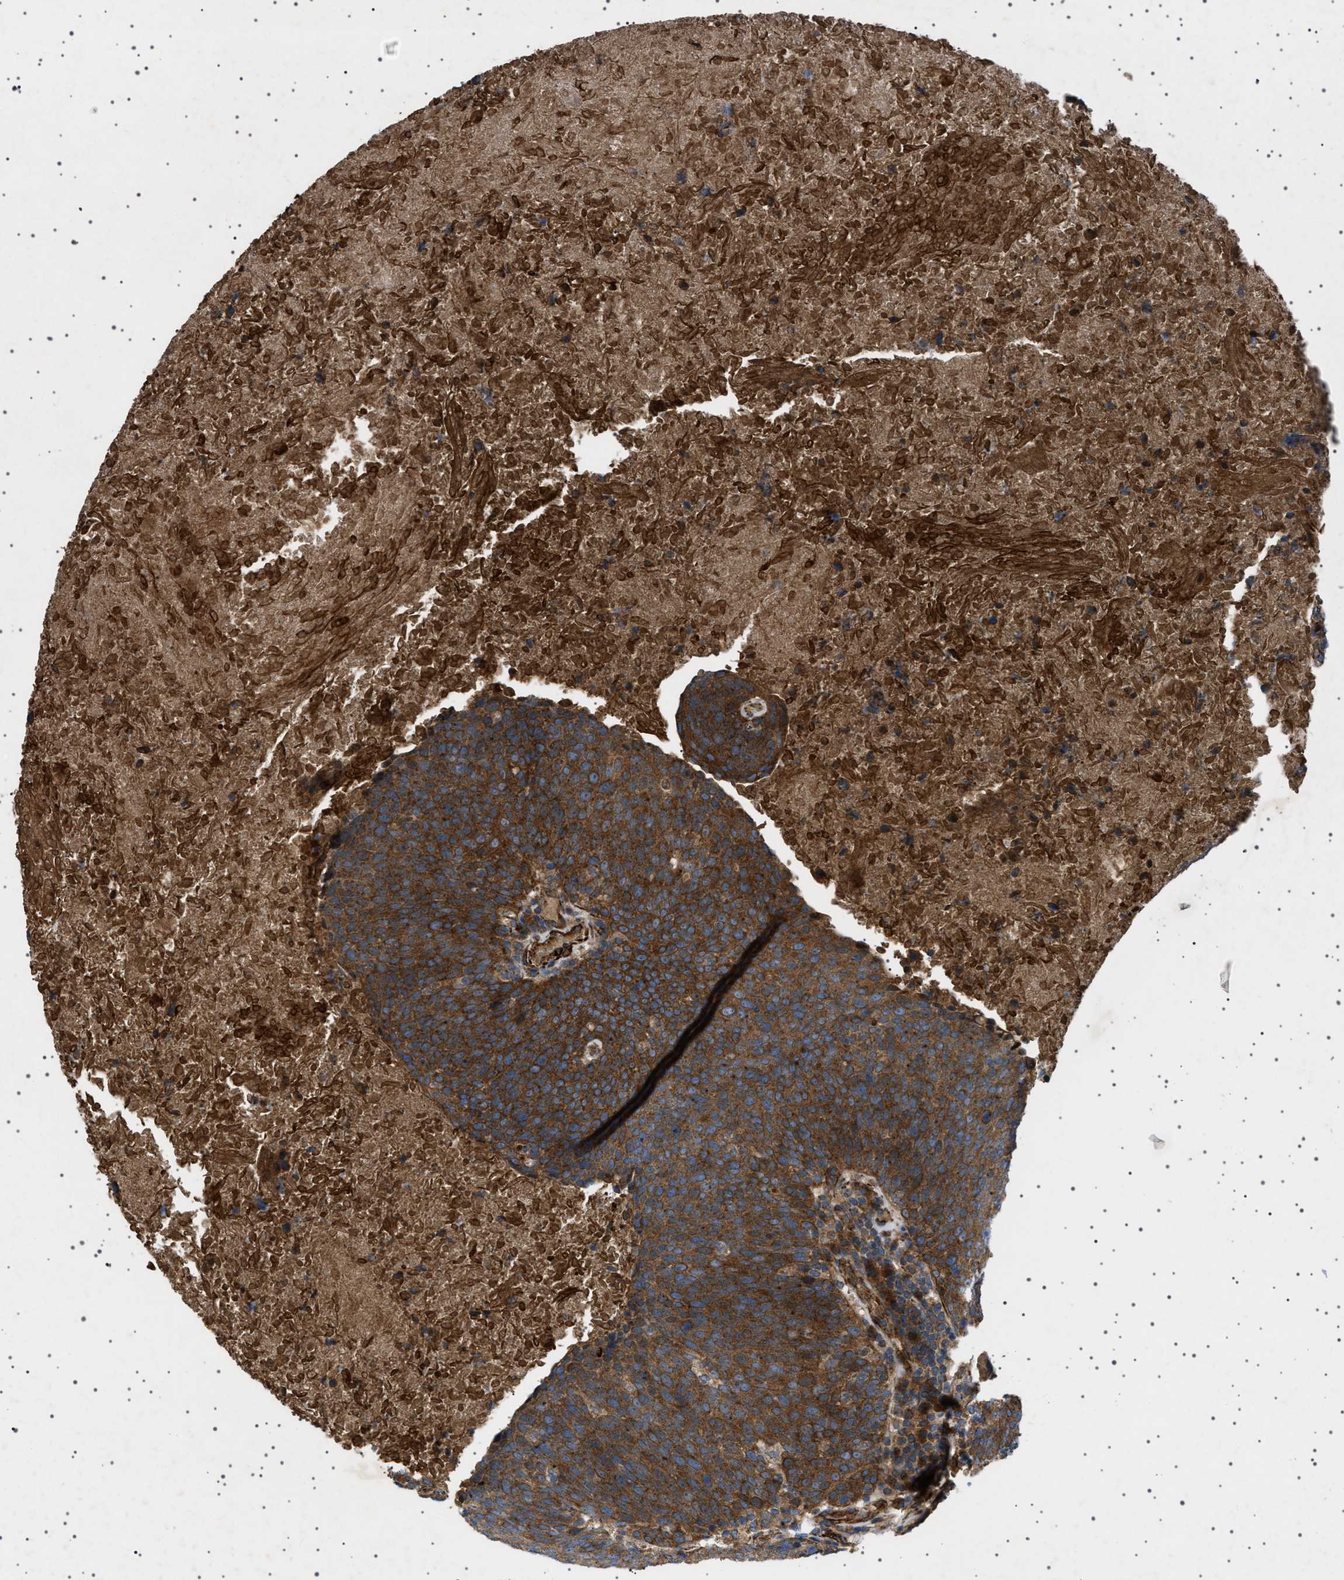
{"staining": {"intensity": "strong", "quantity": ">75%", "location": "cytoplasmic/membranous"}, "tissue": "head and neck cancer", "cell_type": "Tumor cells", "image_type": "cancer", "snomed": [{"axis": "morphology", "description": "Squamous cell carcinoma, NOS"}, {"axis": "morphology", "description": "Squamous cell carcinoma, metastatic, NOS"}, {"axis": "topography", "description": "Lymph node"}, {"axis": "topography", "description": "Head-Neck"}], "caption": "DAB (3,3'-diaminobenzidine) immunohistochemical staining of head and neck cancer shows strong cytoplasmic/membranous protein expression in about >75% of tumor cells. The protein is shown in brown color, while the nuclei are stained blue.", "gene": "CCDC186", "patient": {"sex": "male", "age": 62}}